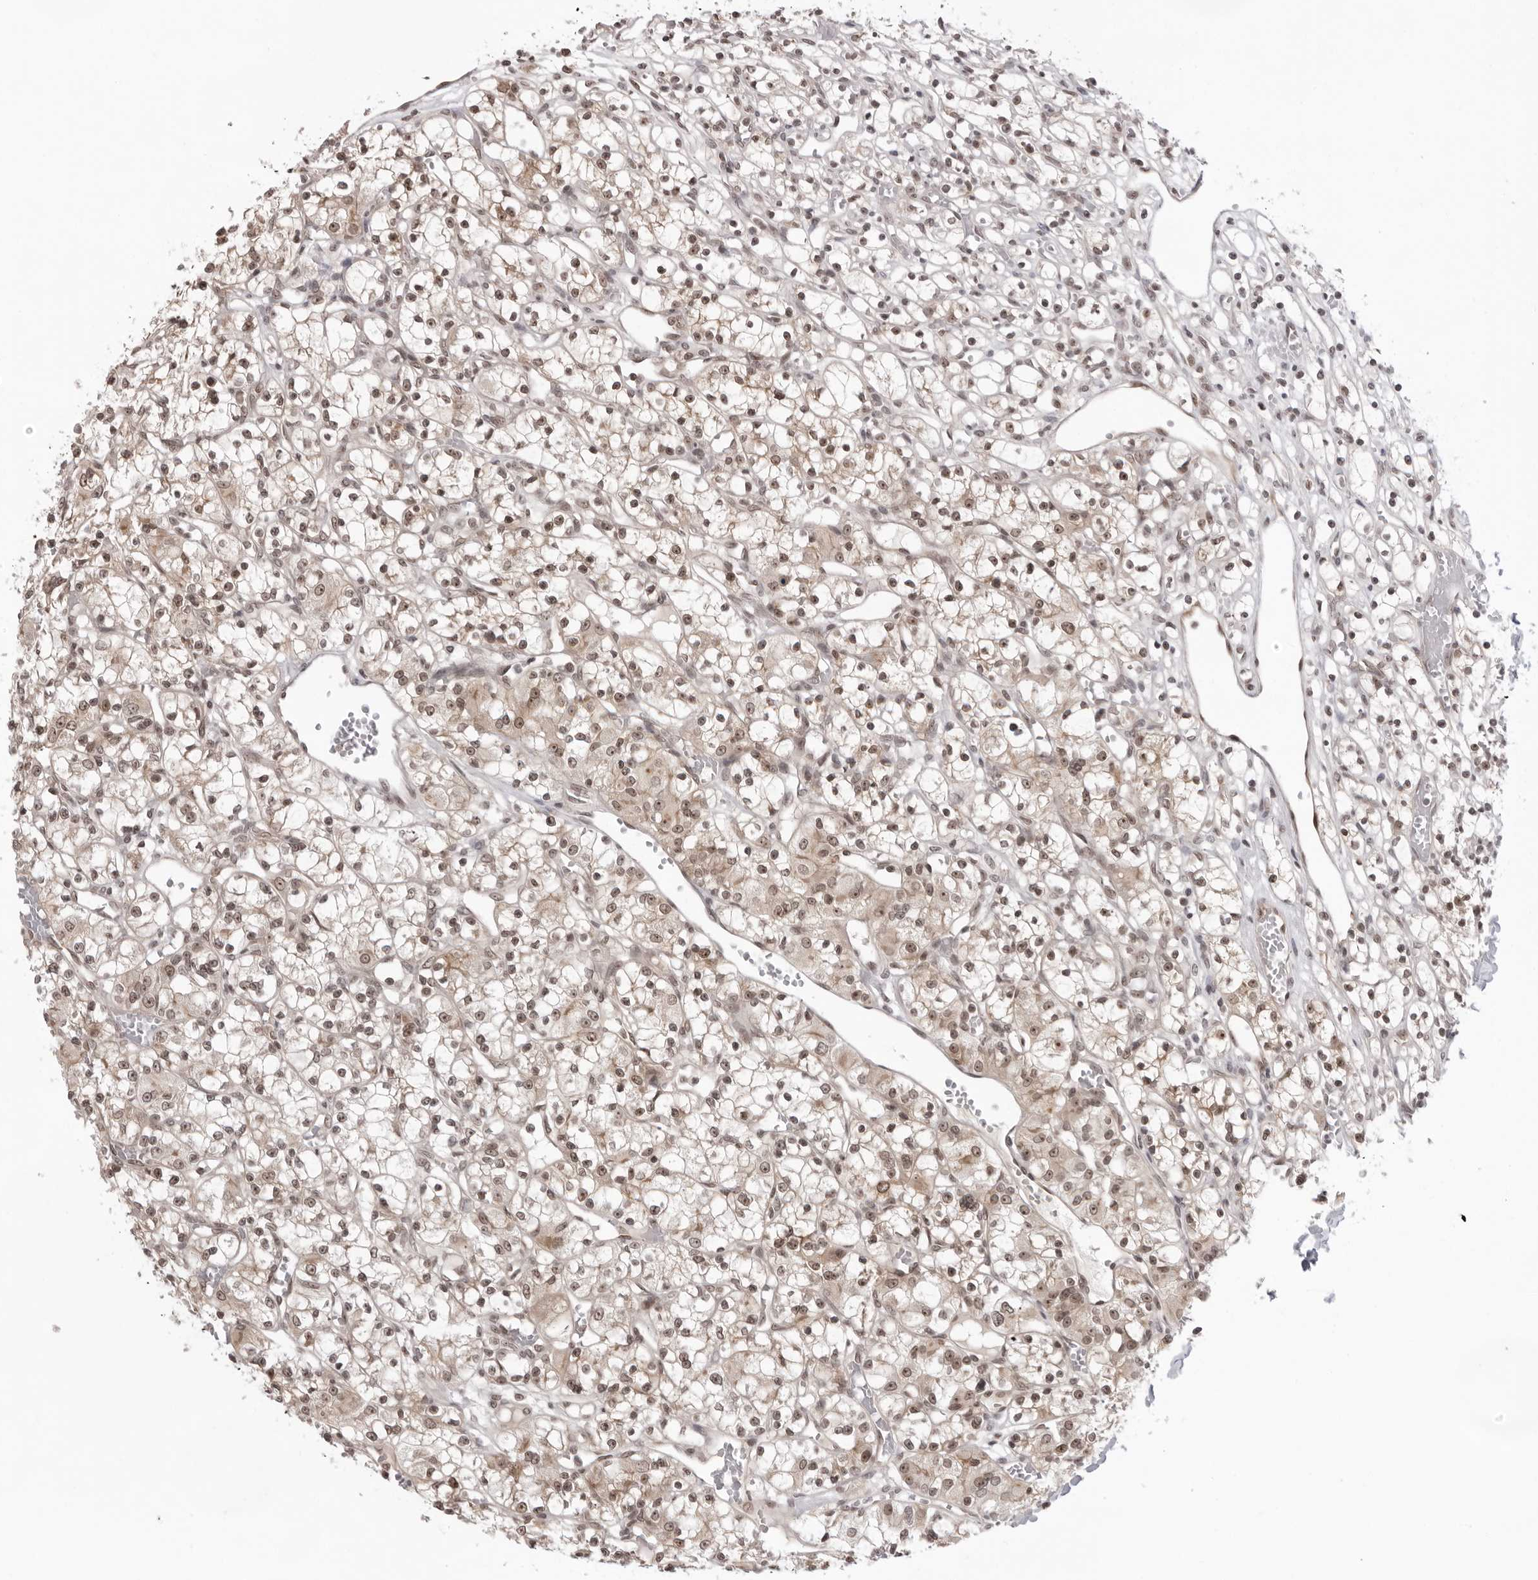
{"staining": {"intensity": "weak", "quantity": ">75%", "location": "cytoplasmic/membranous,nuclear"}, "tissue": "renal cancer", "cell_type": "Tumor cells", "image_type": "cancer", "snomed": [{"axis": "morphology", "description": "Adenocarcinoma, NOS"}, {"axis": "topography", "description": "Kidney"}], "caption": "A high-resolution micrograph shows IHC staining of renal cancer, which displays weak cytoplasmic/membranous and nuclear positivity in about >75% of tumor cells. The protein is shown in brown color, while the nuclei are stained blue.", "gene": "EXOSC10", "patient": {"sex": "female", "age": 59}}